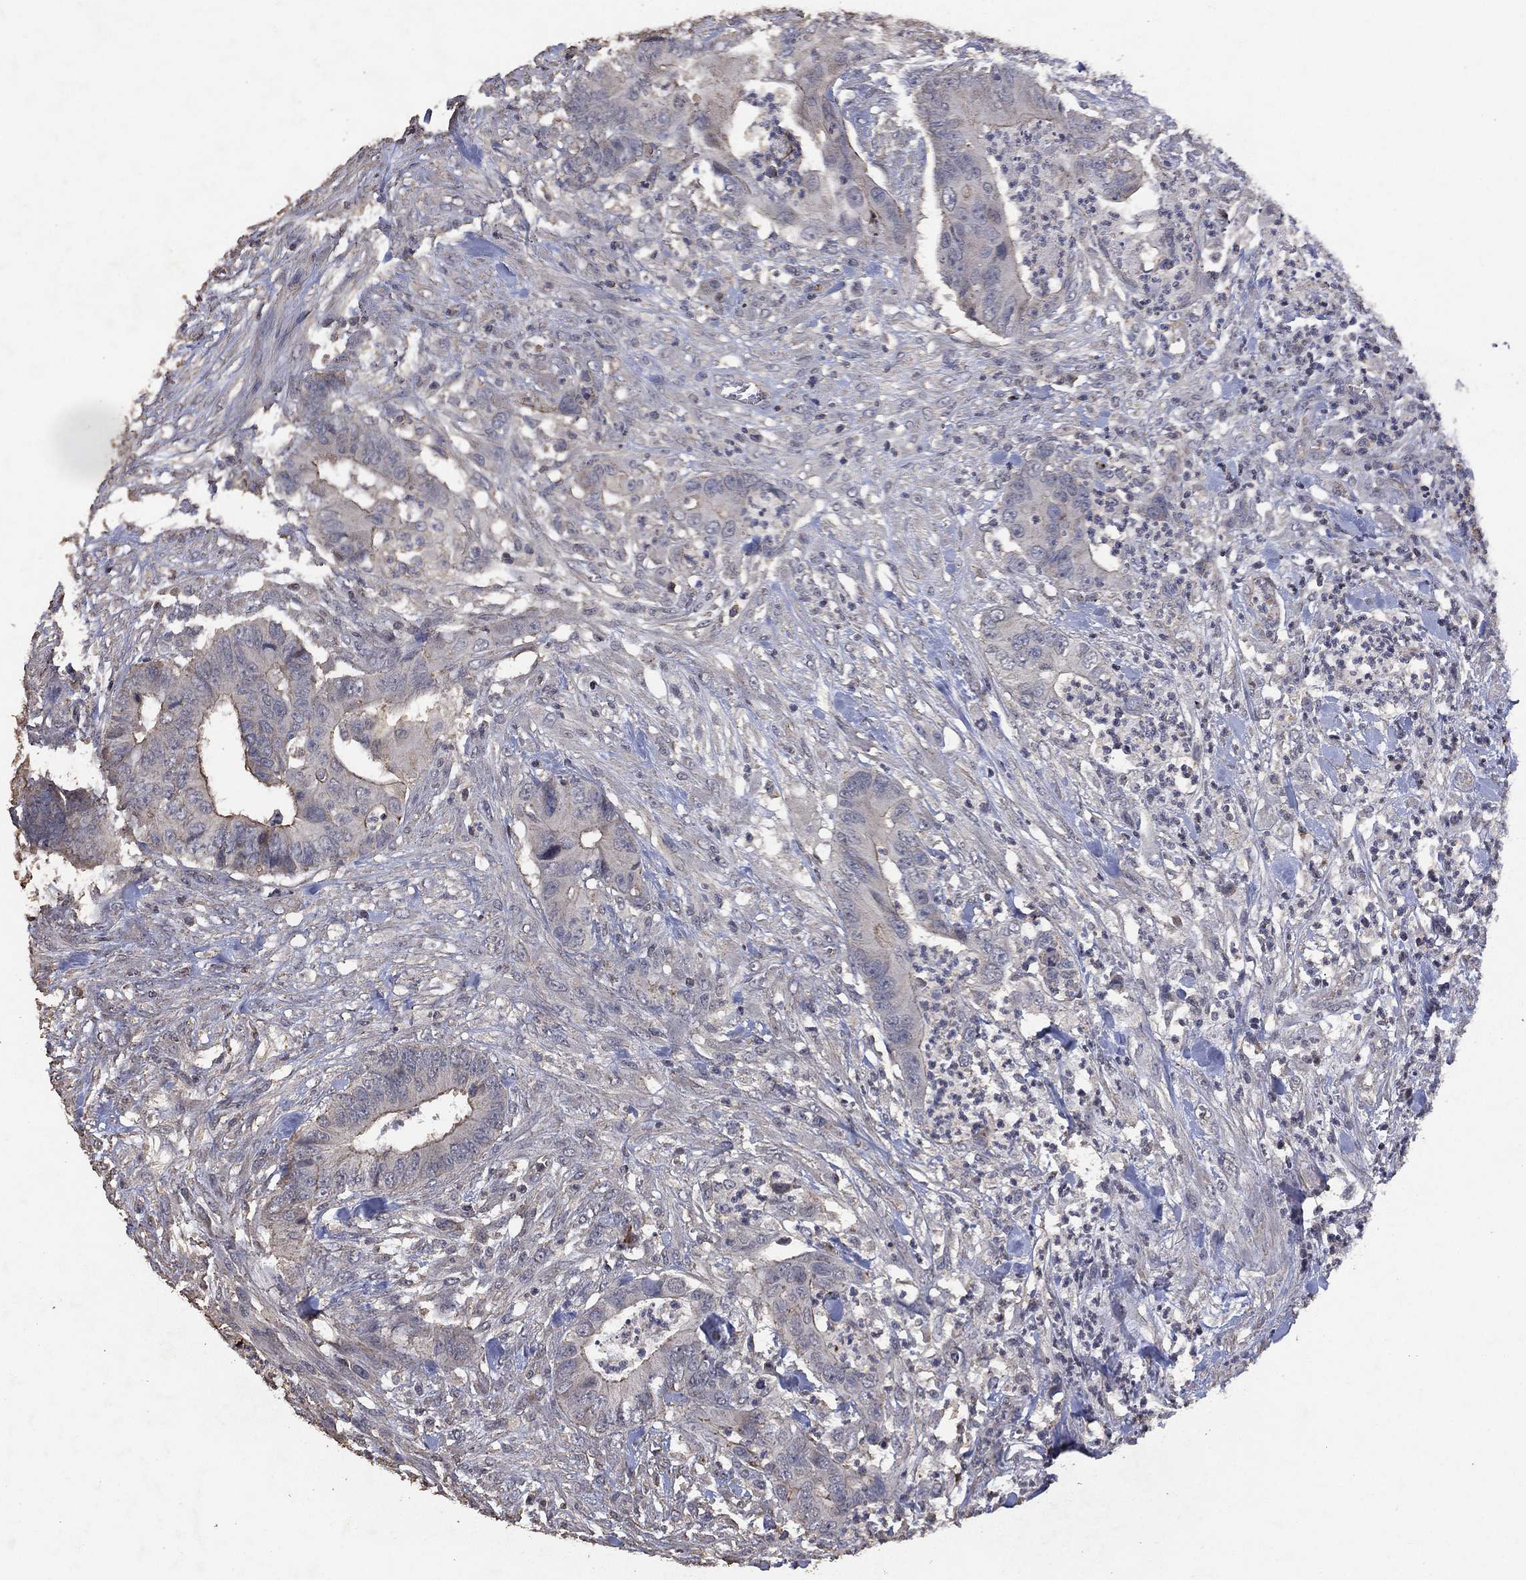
{"staining": {"intensity": "moderate", "quantity": "<25%", "location": "cytoplasmic/membranous"}, "tissue": "colorectal cancer", "cell_type": "Tumor cells", "image_type": "cancer", "snomed": [{"axis": "morphology", "description": "Adenocarcinoma, NOS"}, {"axis": "topography", "description": "Colon"}], "caption": "Tumor cells demonstrate moderate cytoplasmic/membranous expression in about <25% of cells in colorectal cancer (adenocarcinoma).", "gene": "ADPRHL1", "patient": {"sex": "male", "age": 84}}